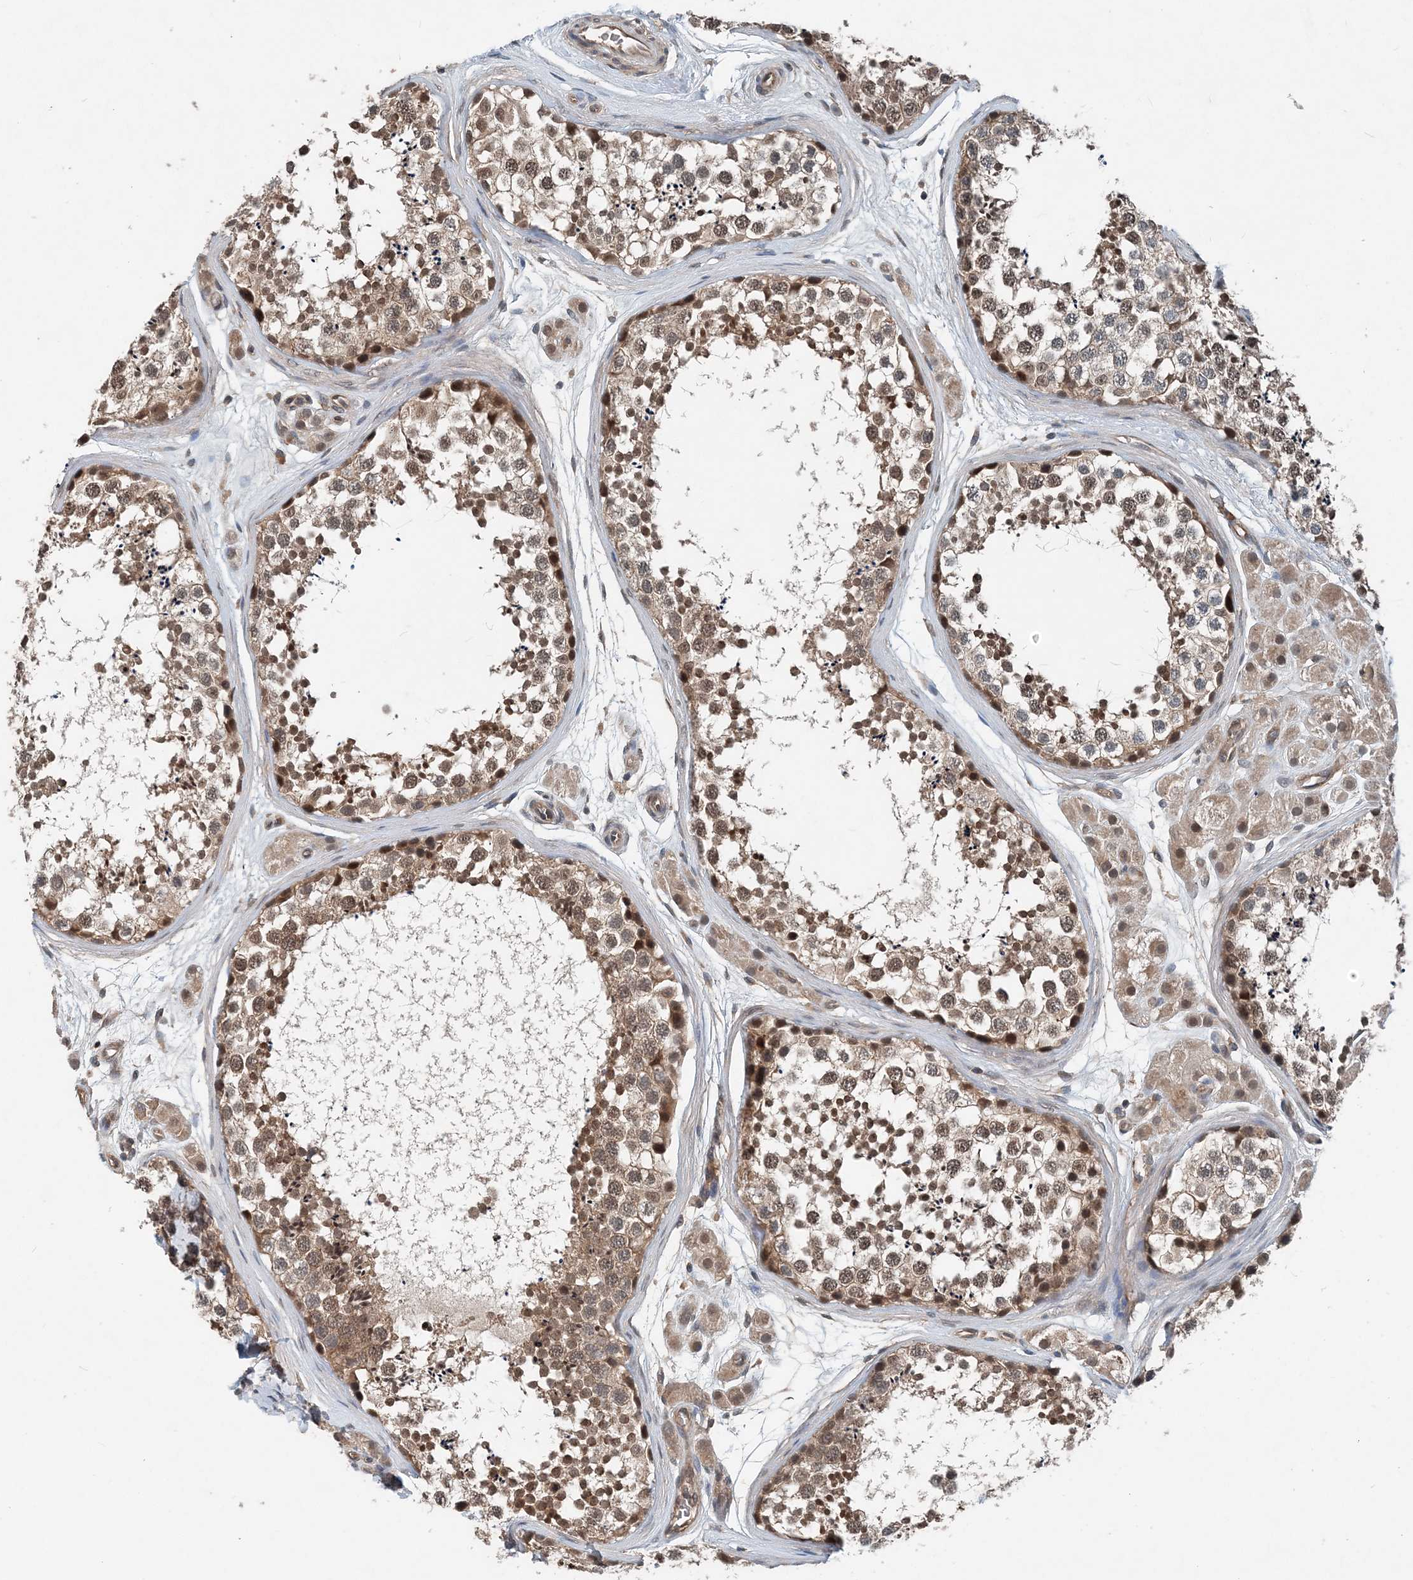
{"staining": {"intensity": "moderate", "quantity": ">75%", "location": "nuclear"}, "tissue": "testis", "cell_type": "Cells in seminiferous ducts", "image_type": "normal", "snomed": [{"axis": "morphology", "description": "Normal tissue, NOS"}, {"axis": "topography", "description": "Testis"}], "caption": "IHC of normal testis shows medium levels of moderate nuclear staining in approximately >75% of cells in seminiferous ducts.", "gene": "SMPD3", "patient": {"sex": "male", "age": 56}}